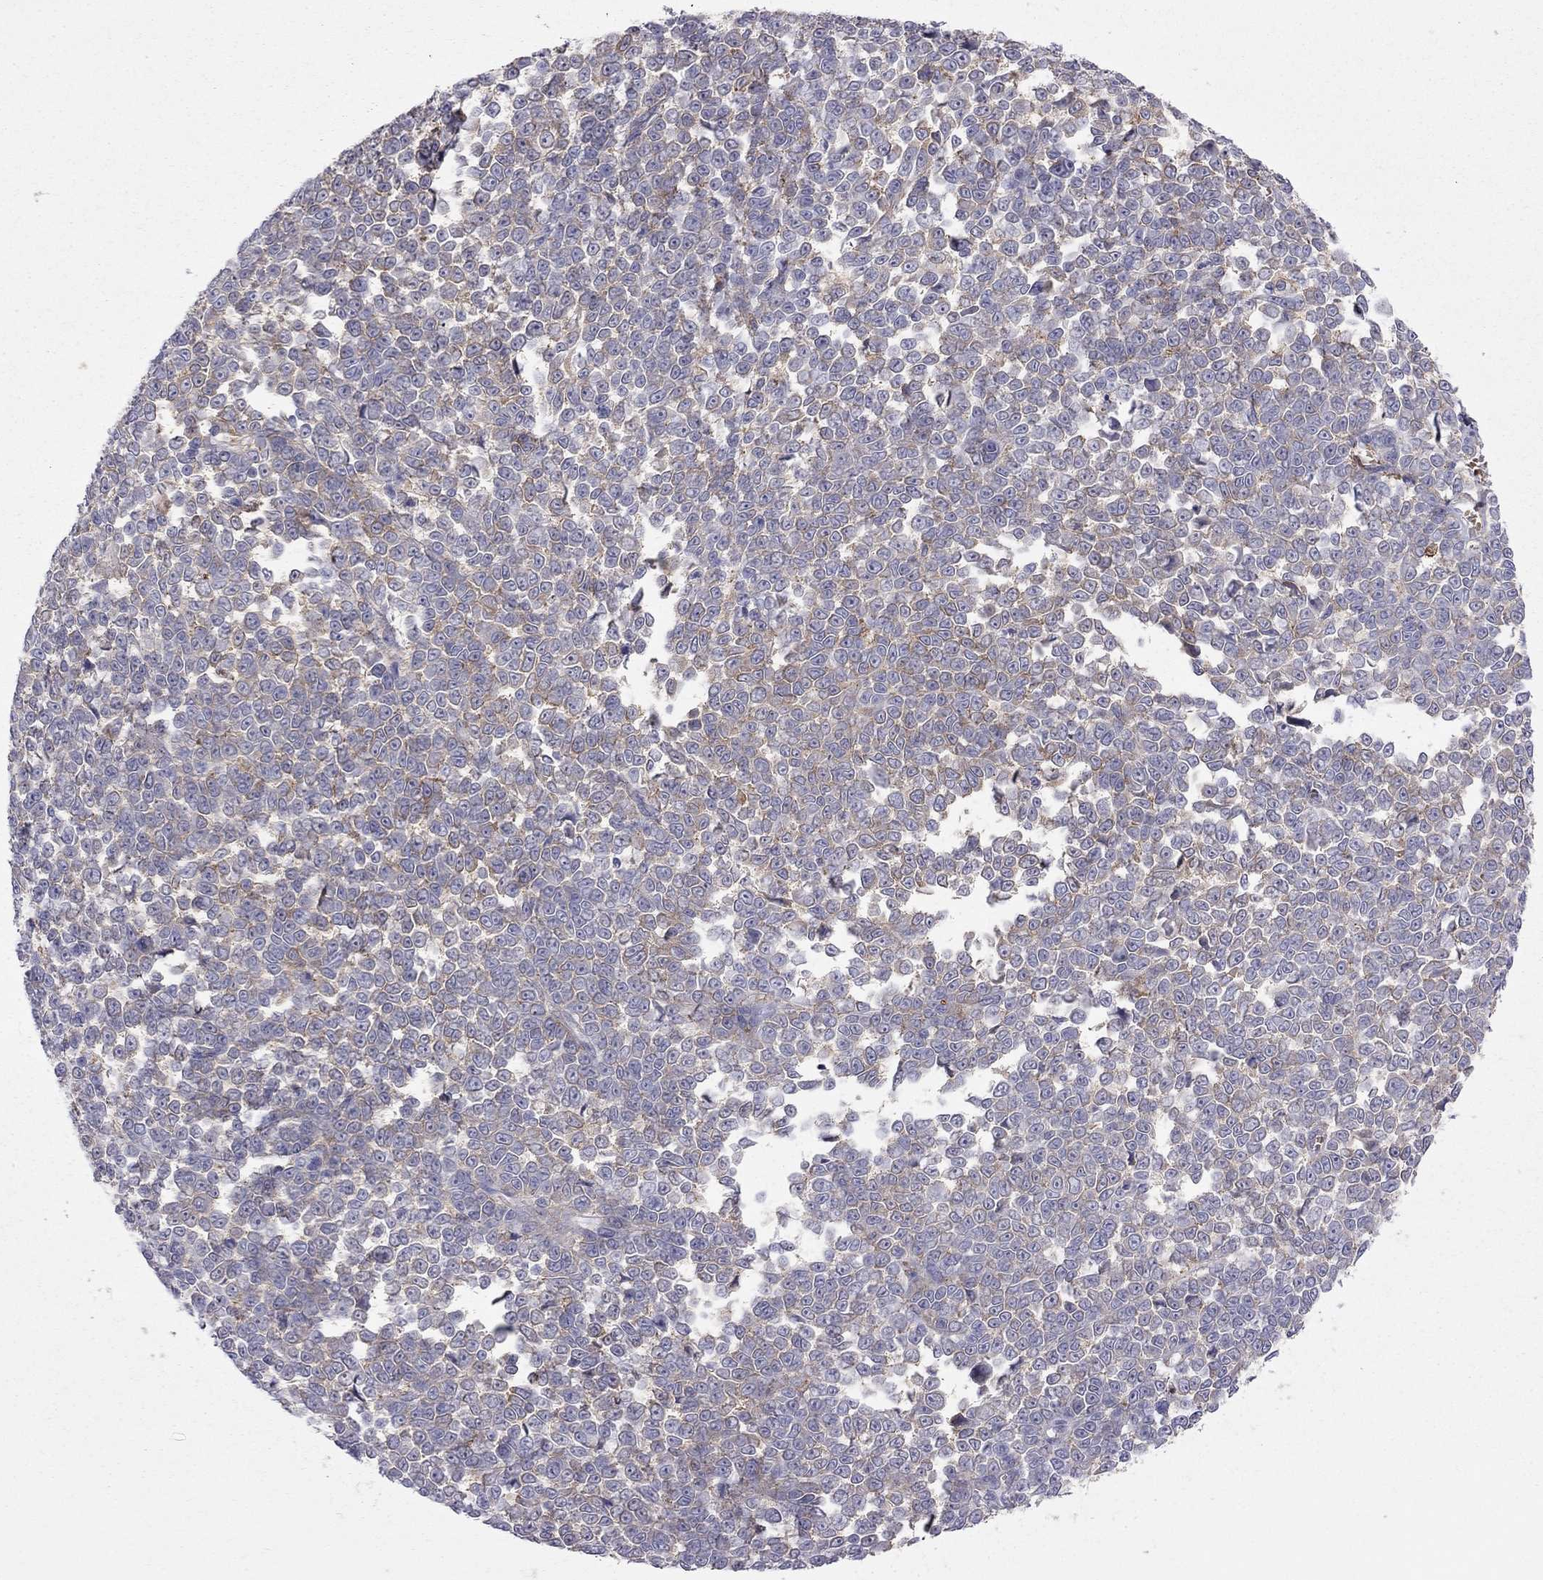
{"staining": {"intensity": "moderate", "quantity": "<25%", "location": "cytoplasmic/membranous"}, "tissue": "melanoma", "cell_type": "Tumor cells", "image_type": "cancer", "snomed": [{"axis": "morphology", "description": "Malignant melanoma, NOS"}, {"axis": "topography", "description": "Skin"}], "caption": "An image showing moderate cytoplasmic/membranous expression in approximately <25% of tumor cells in melanoma, as visualized by brown immunohistochemical staining.", "gene": "EIF4E3", "patient": {"sex": "female", "age": 95}}